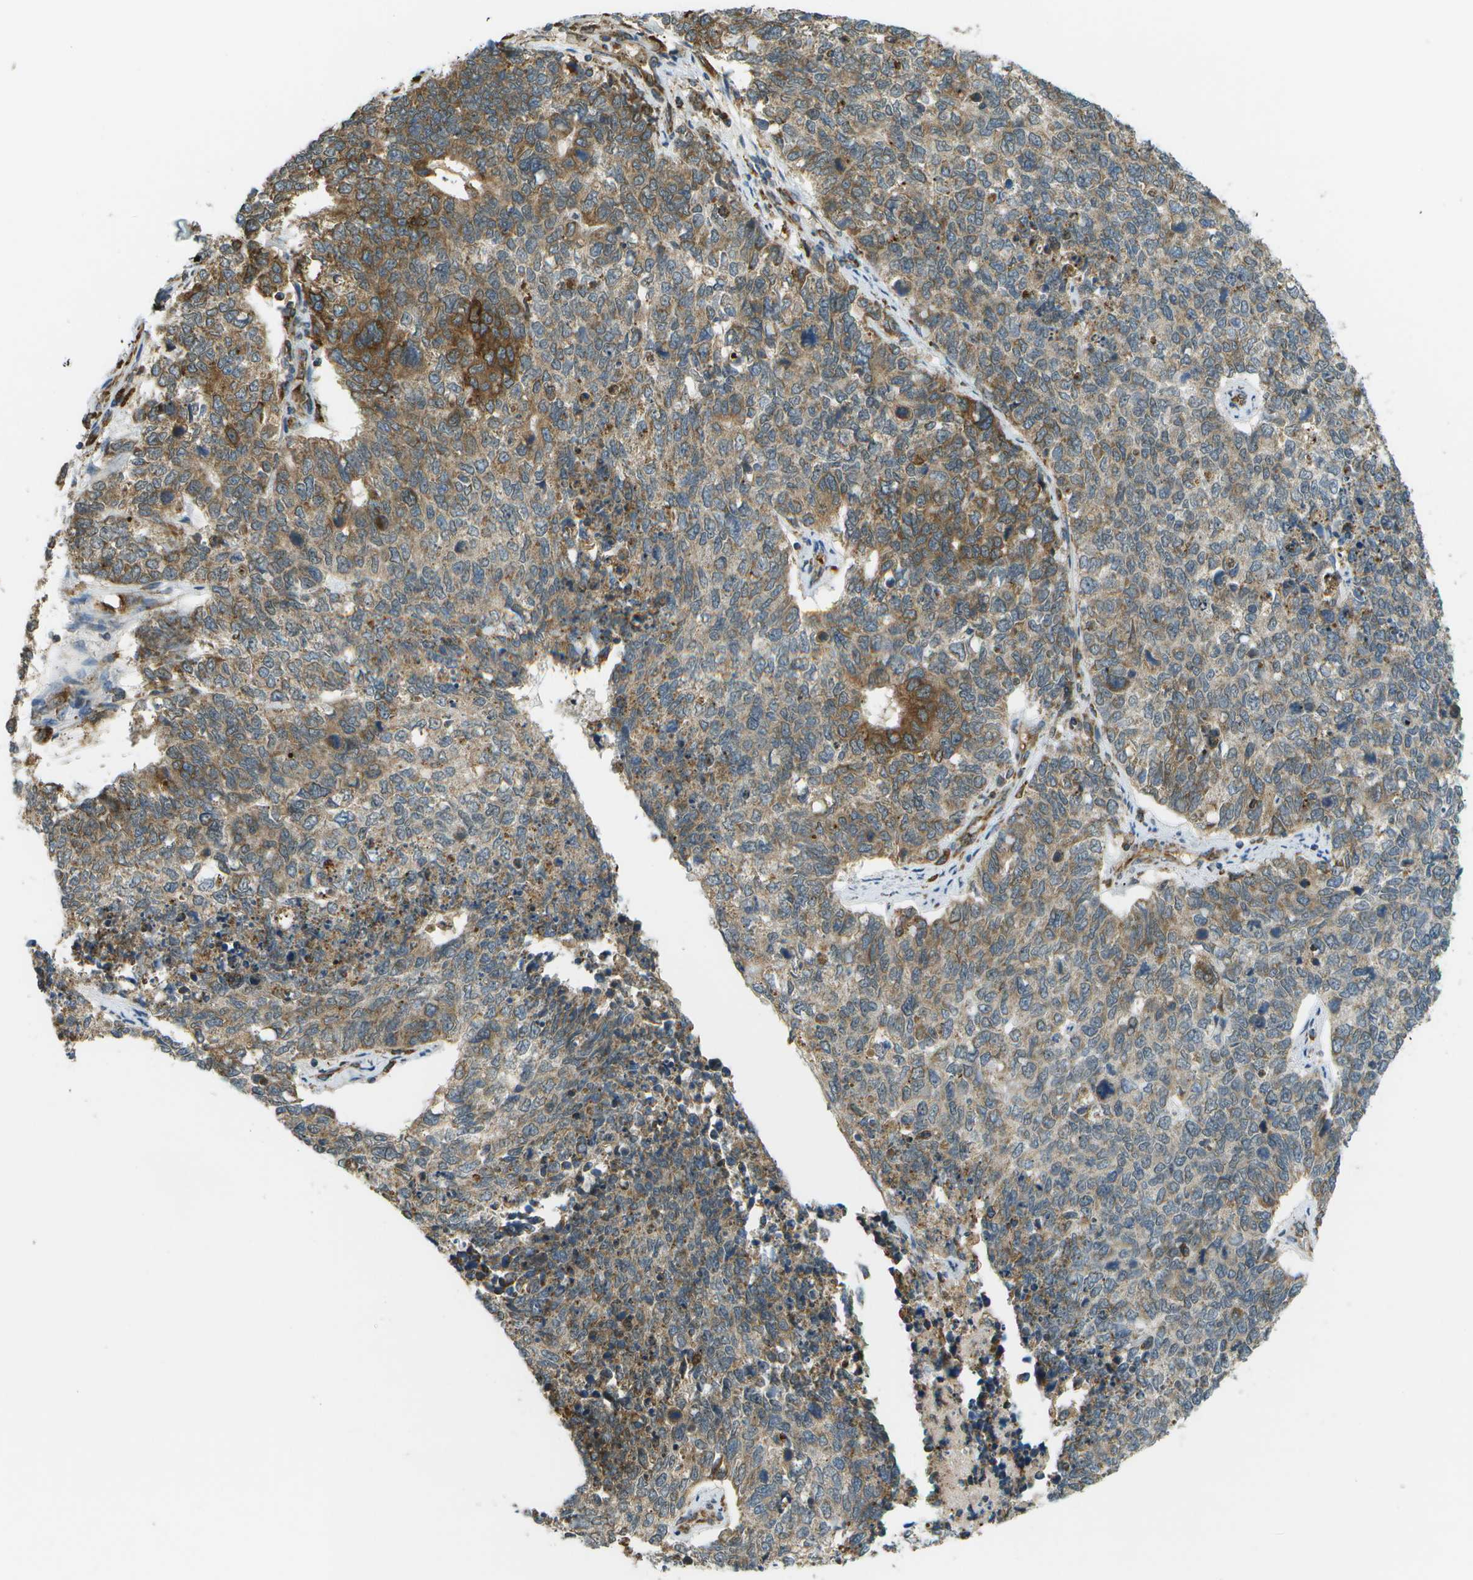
{"staining": {"intensity": "moderate", "quantity": ">75%", "location": "cytoplasmic/membranous"}, "tissue": "cervical cancer", "cell_type": "Tumor cells", "image_type": "cancer", "snomed": [{"axis": "morphology", "description": "Squamous cell carcinoma, NOS"}, {"axis": "topography", "description": "Cervix"}], "caption": "This is an image of IHC staining of cervical cancer (squamous cell carcinoma), which shows moderate staining in the cytoplasmic/membranous of tumor cells.", "gene": "USP30", "patient": {"sex": "female", "age": 63}}